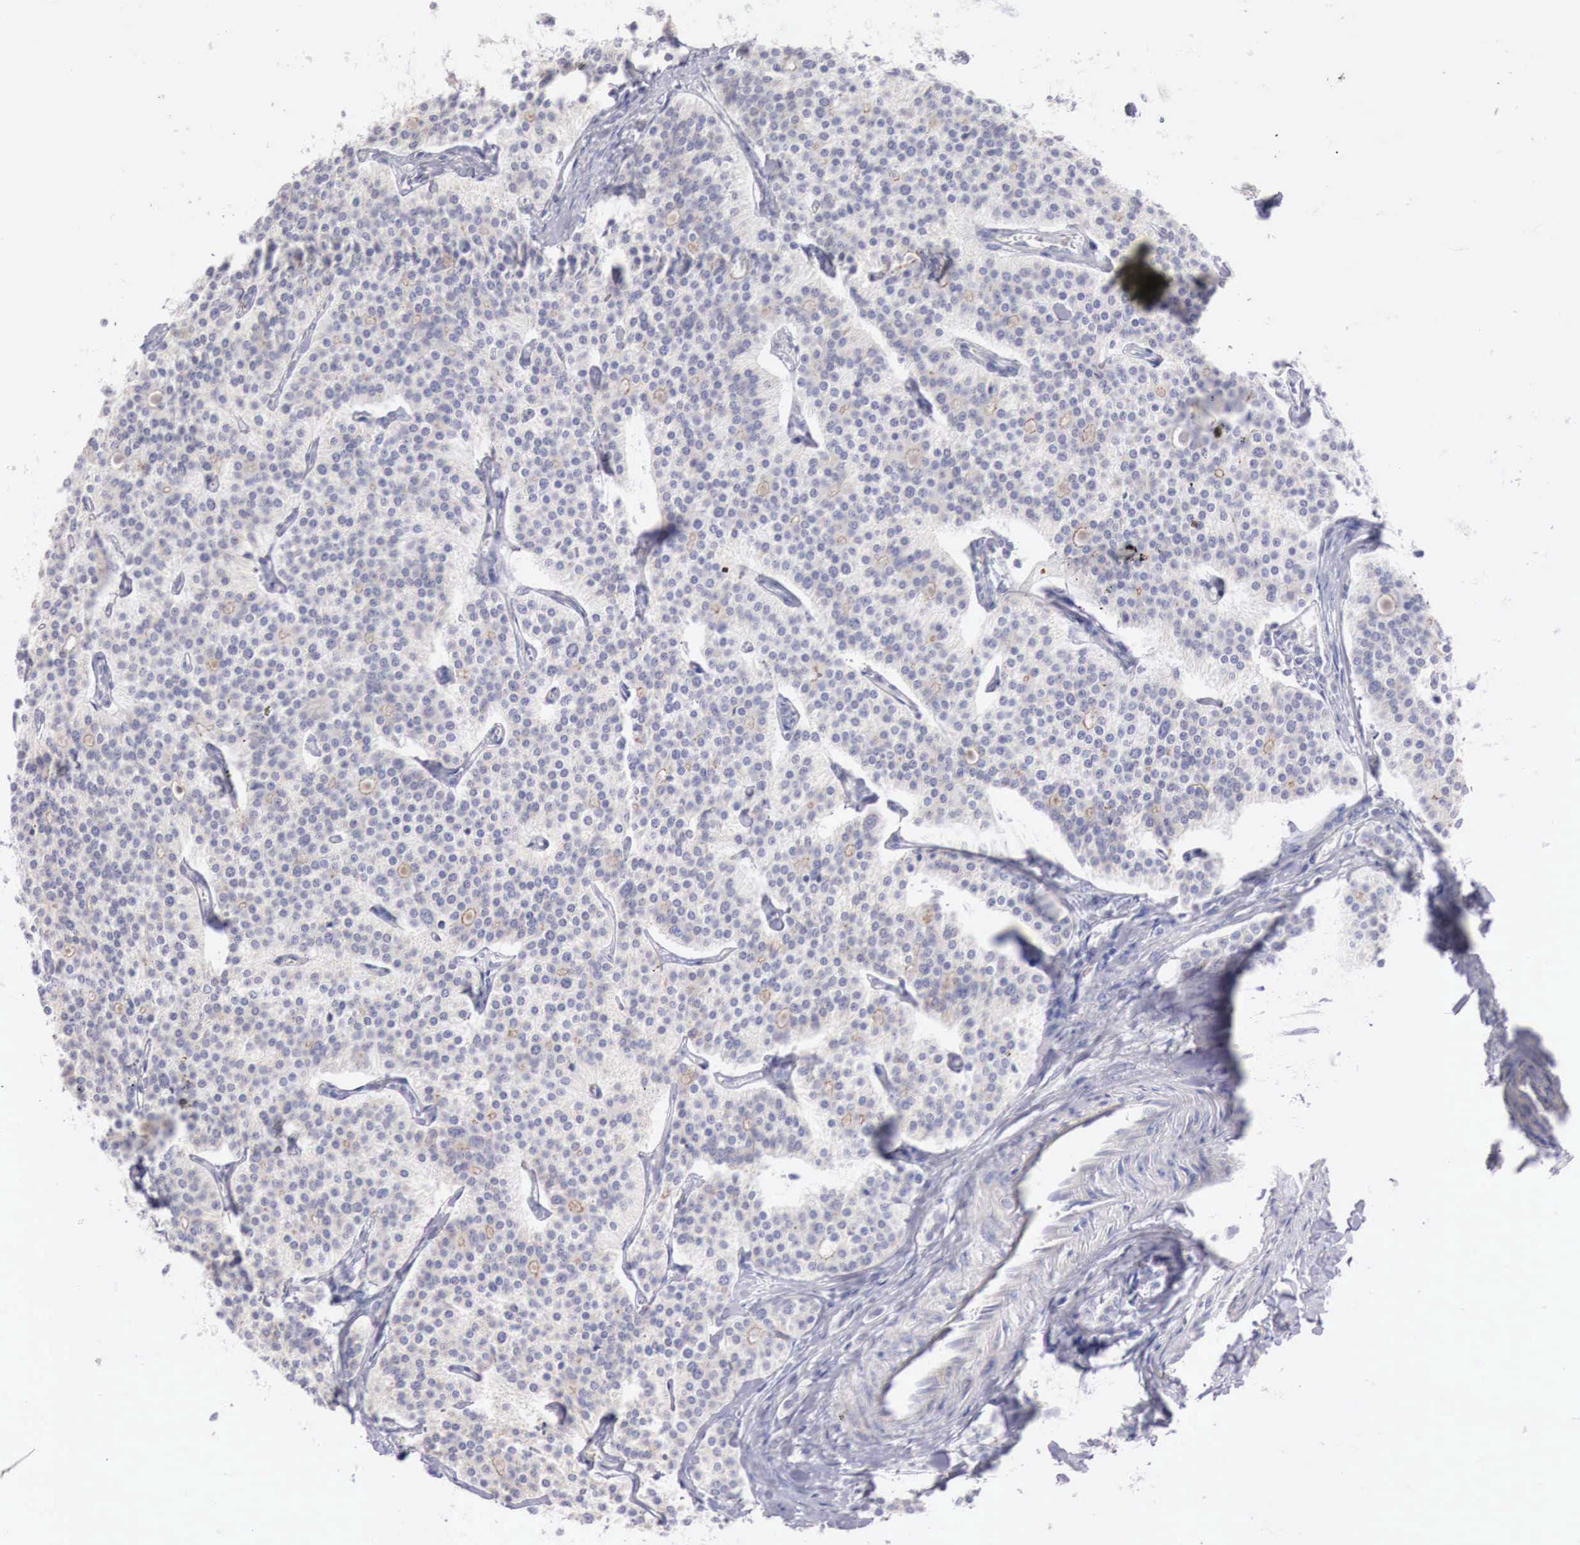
{"staining": {"intensity": "negative", "quantity": "none", "location": "none"}, "tissue": "carcinoid", "cell_type": "Tumor cells", "image_type": "cancer", "snomed": [{"axis": "morphology", "description": "Carcinoid, malignant, NOS"}, {"axis": "topography", "description": "Small intestine"}], "caption": "Human carcinoid stained for a protein using IHC displays no expression in tumor cells.", "gene": "TRIM13", "patient": {"sex": "male", "age": 63}}